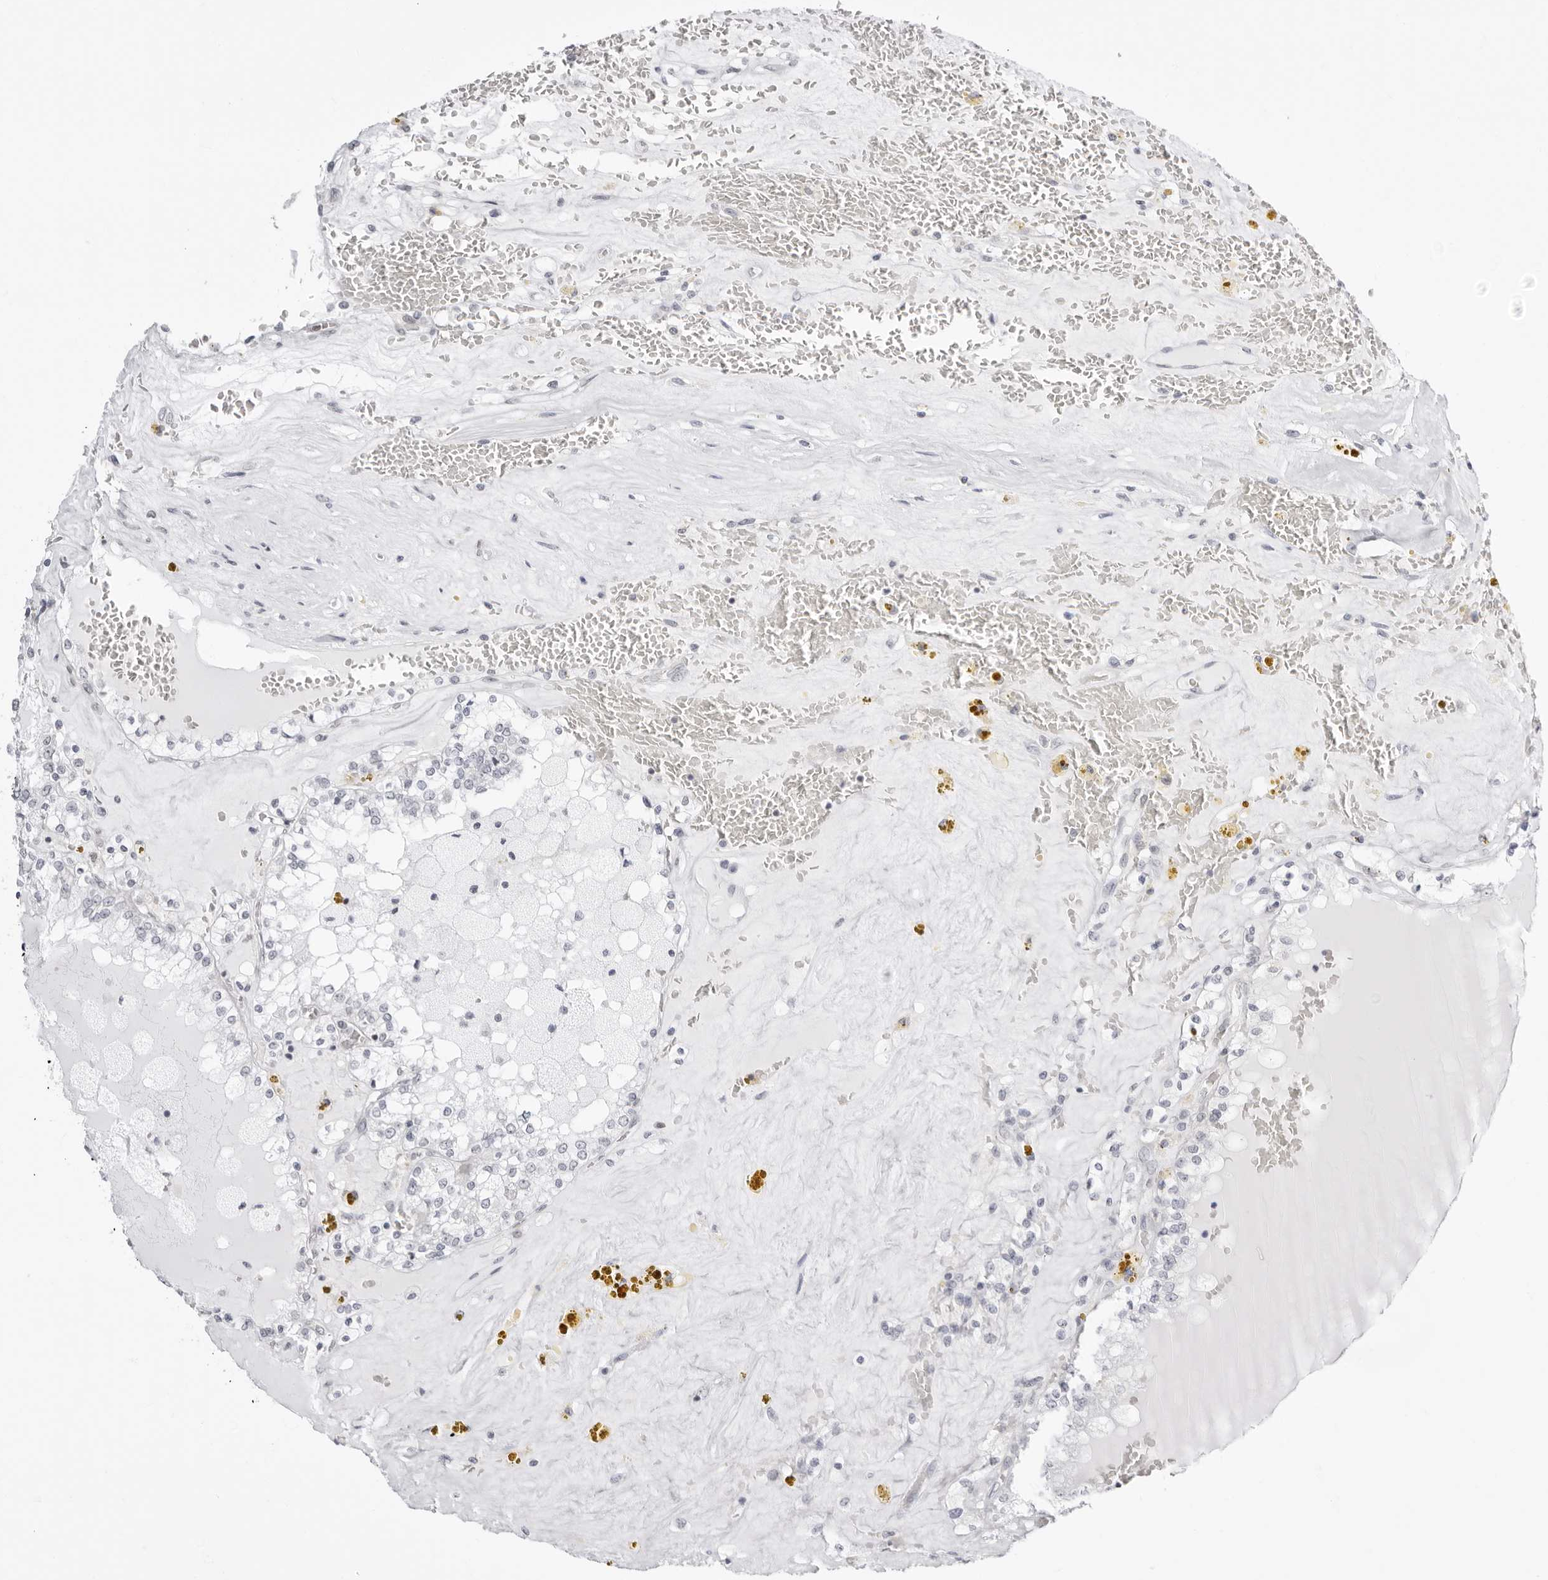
{"staining": {"intensity": "negative", "quantity": "none", "location": "none"}, "tissue": "renal cancer", "cell_type": "Tumor cells", "image_type": "cancer", "snomed": [{"axis": "morphology", "description": "Adenocarcinoma, NOS"}, {"axis": "topography", "description": "Kidney"}], "caption": "Immunohistochemical staining of renal cancer exhibits no significant staining in tumor cells. The staining was performed using DAB to visualize the protein expression in brown, while the nuclei were stained in blue with hematoxylin (Magnification: 20x).", "gene": "PPP2R5C", "patient": {"sex": "female", "age": 56}}